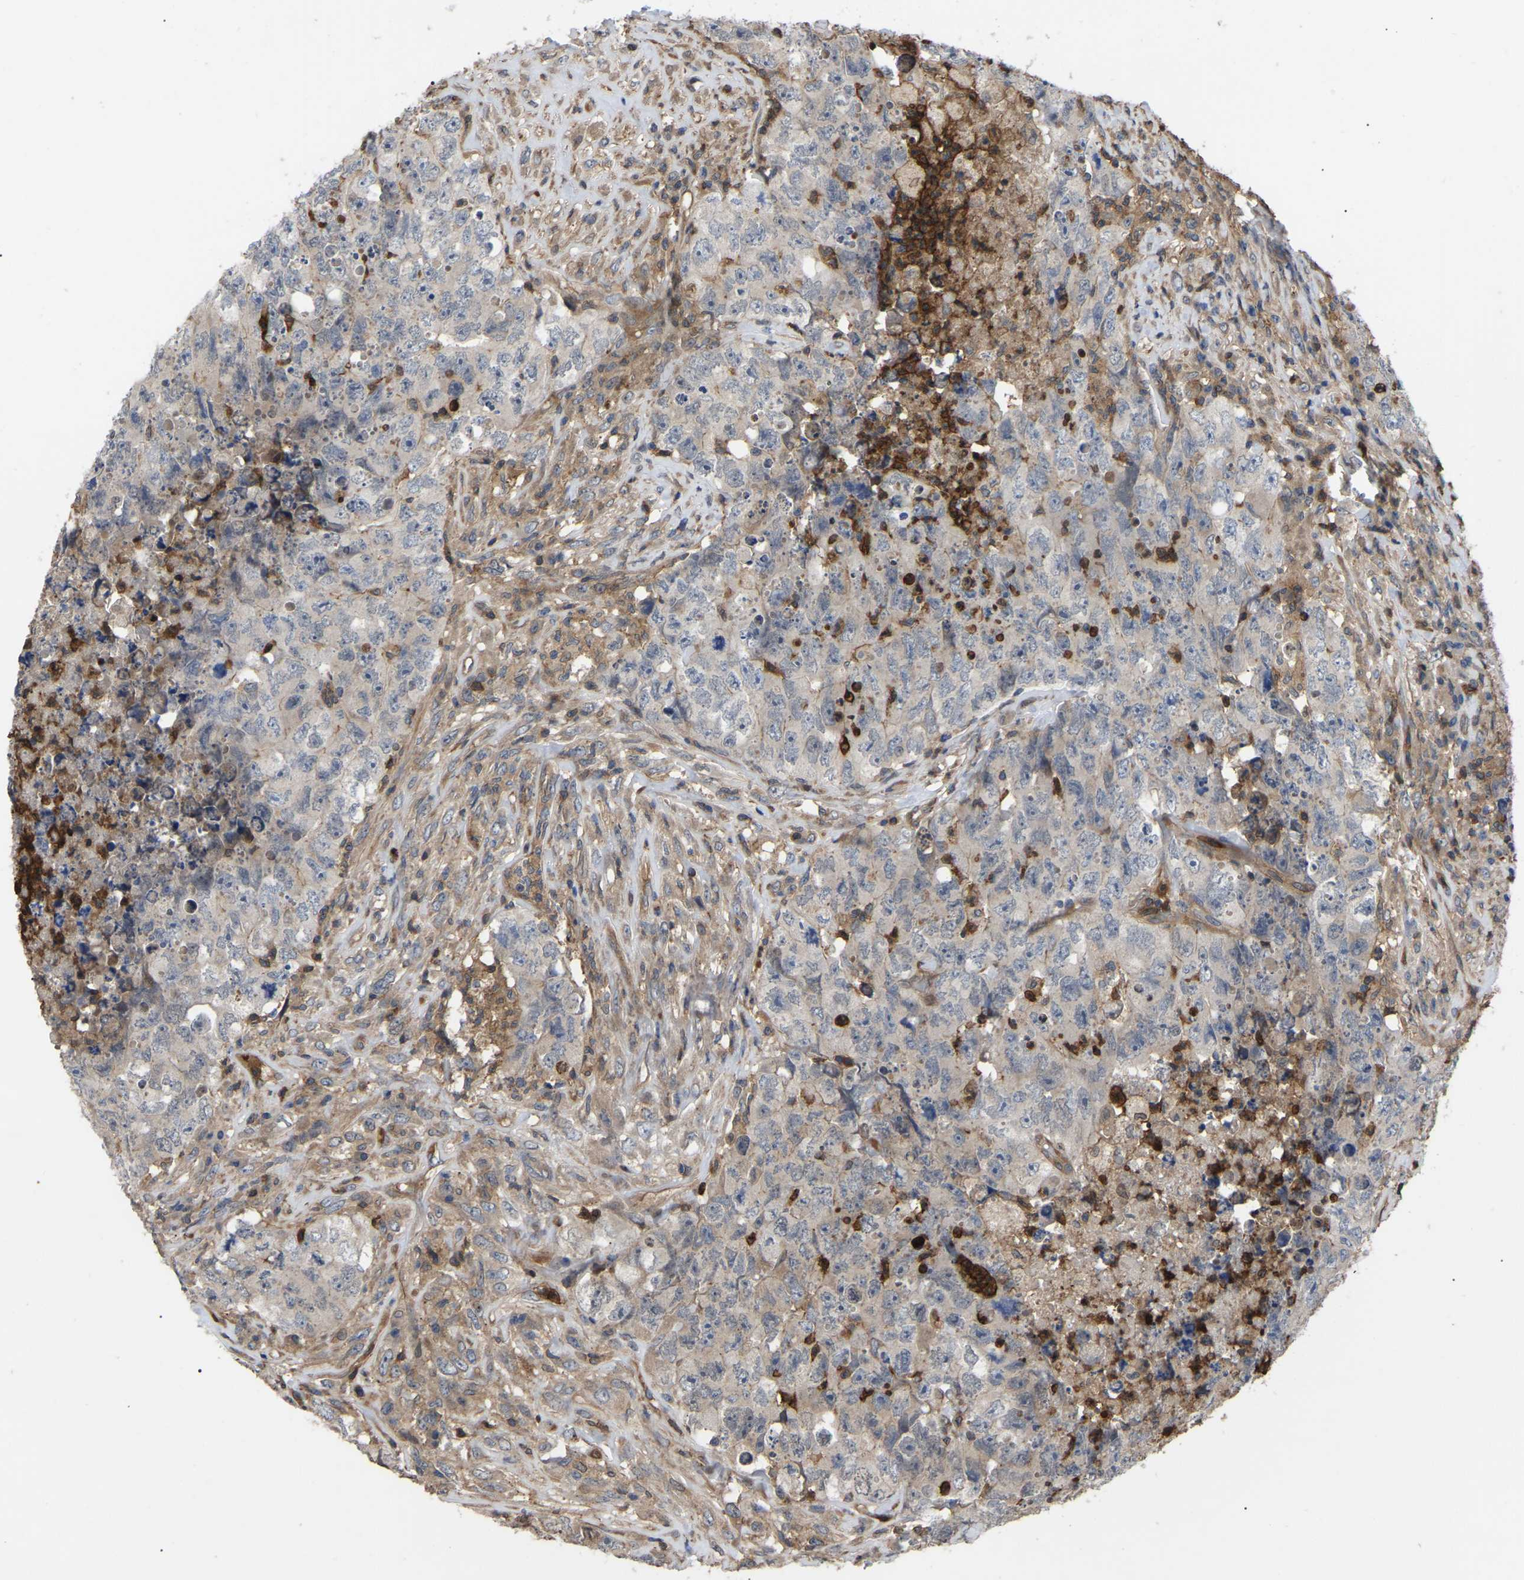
{"staining": {"intensity": "negative", "quantity": "none", "location": "none"}, "tissue": "testis cancer", "cell_type": "Tumor cells", "image_type": "cancer", "snomed": [{"axis": "morphology", "description": "Carcinoma, Embryonal, NOS"}, {"axis": "topography", "description": "Testis"}], "caption": "There is no significant staining in tumor cells of testis cancer (embryonal carcinoma).", "gene": "CIT", "patient": {"sex": "male", "age": 32}}